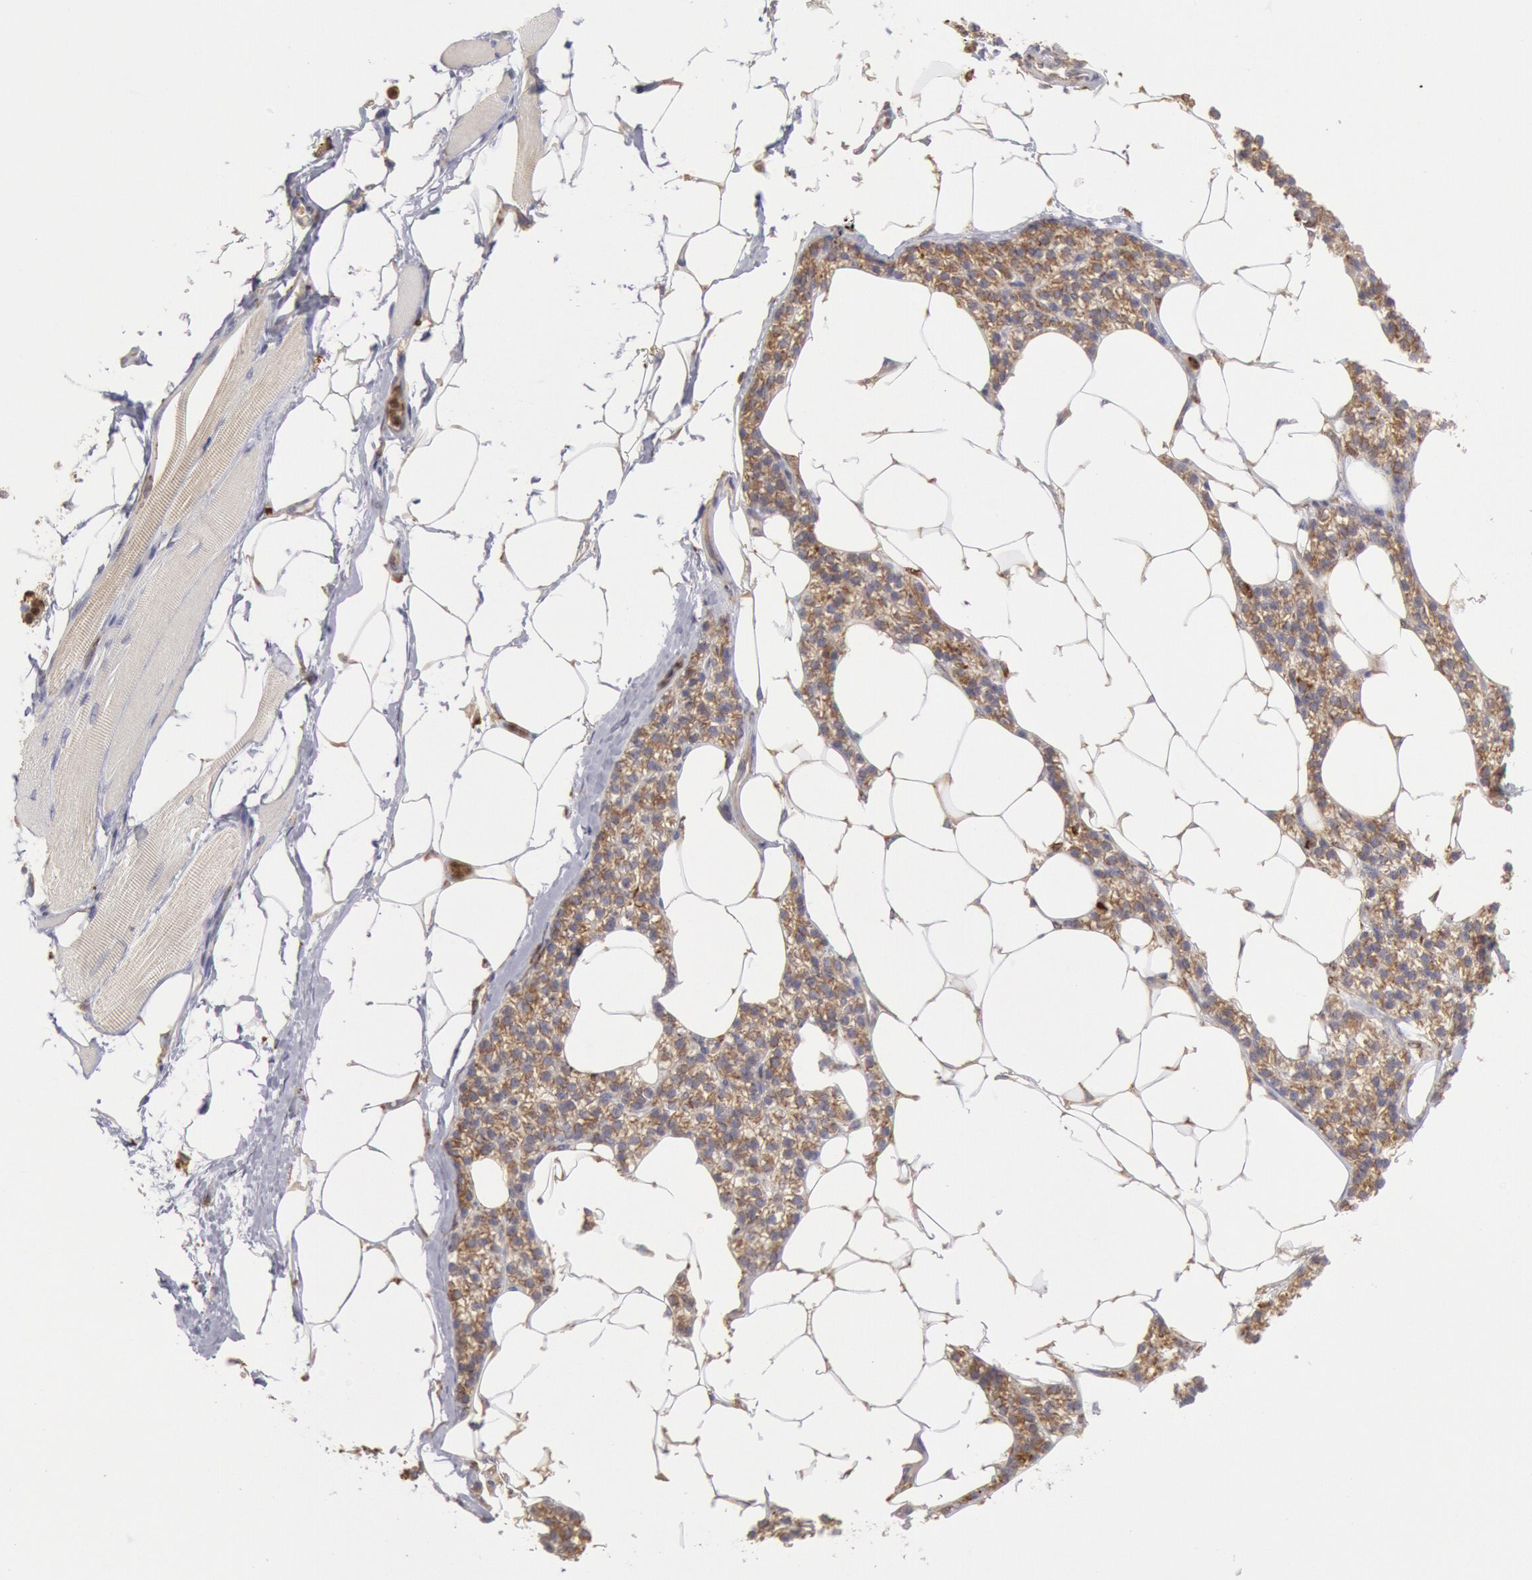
{"staining": {"intensity": "negative", "quantity": "none", "location": "none"}, "tissue": "skeletal muscle", "cell_type": "Myocytes", "image_type": "normal", "snomed": [{"axis": "morphology", "description": "Normal tissue, NOS"}, {"axis": "topography", "description": "Skeletal muscle"}, {"axis": "topography", "description": "Parathyroid gland"}], "caption": "Immunohistochemical staining of benign skeletal muscle displays no significant expression in myocytes. (DAB immunohistochemistry visualized using brightfield microscopy, high magnification).", "gene": "ERP44", "patient": {"sex": "female", "age": 37}}